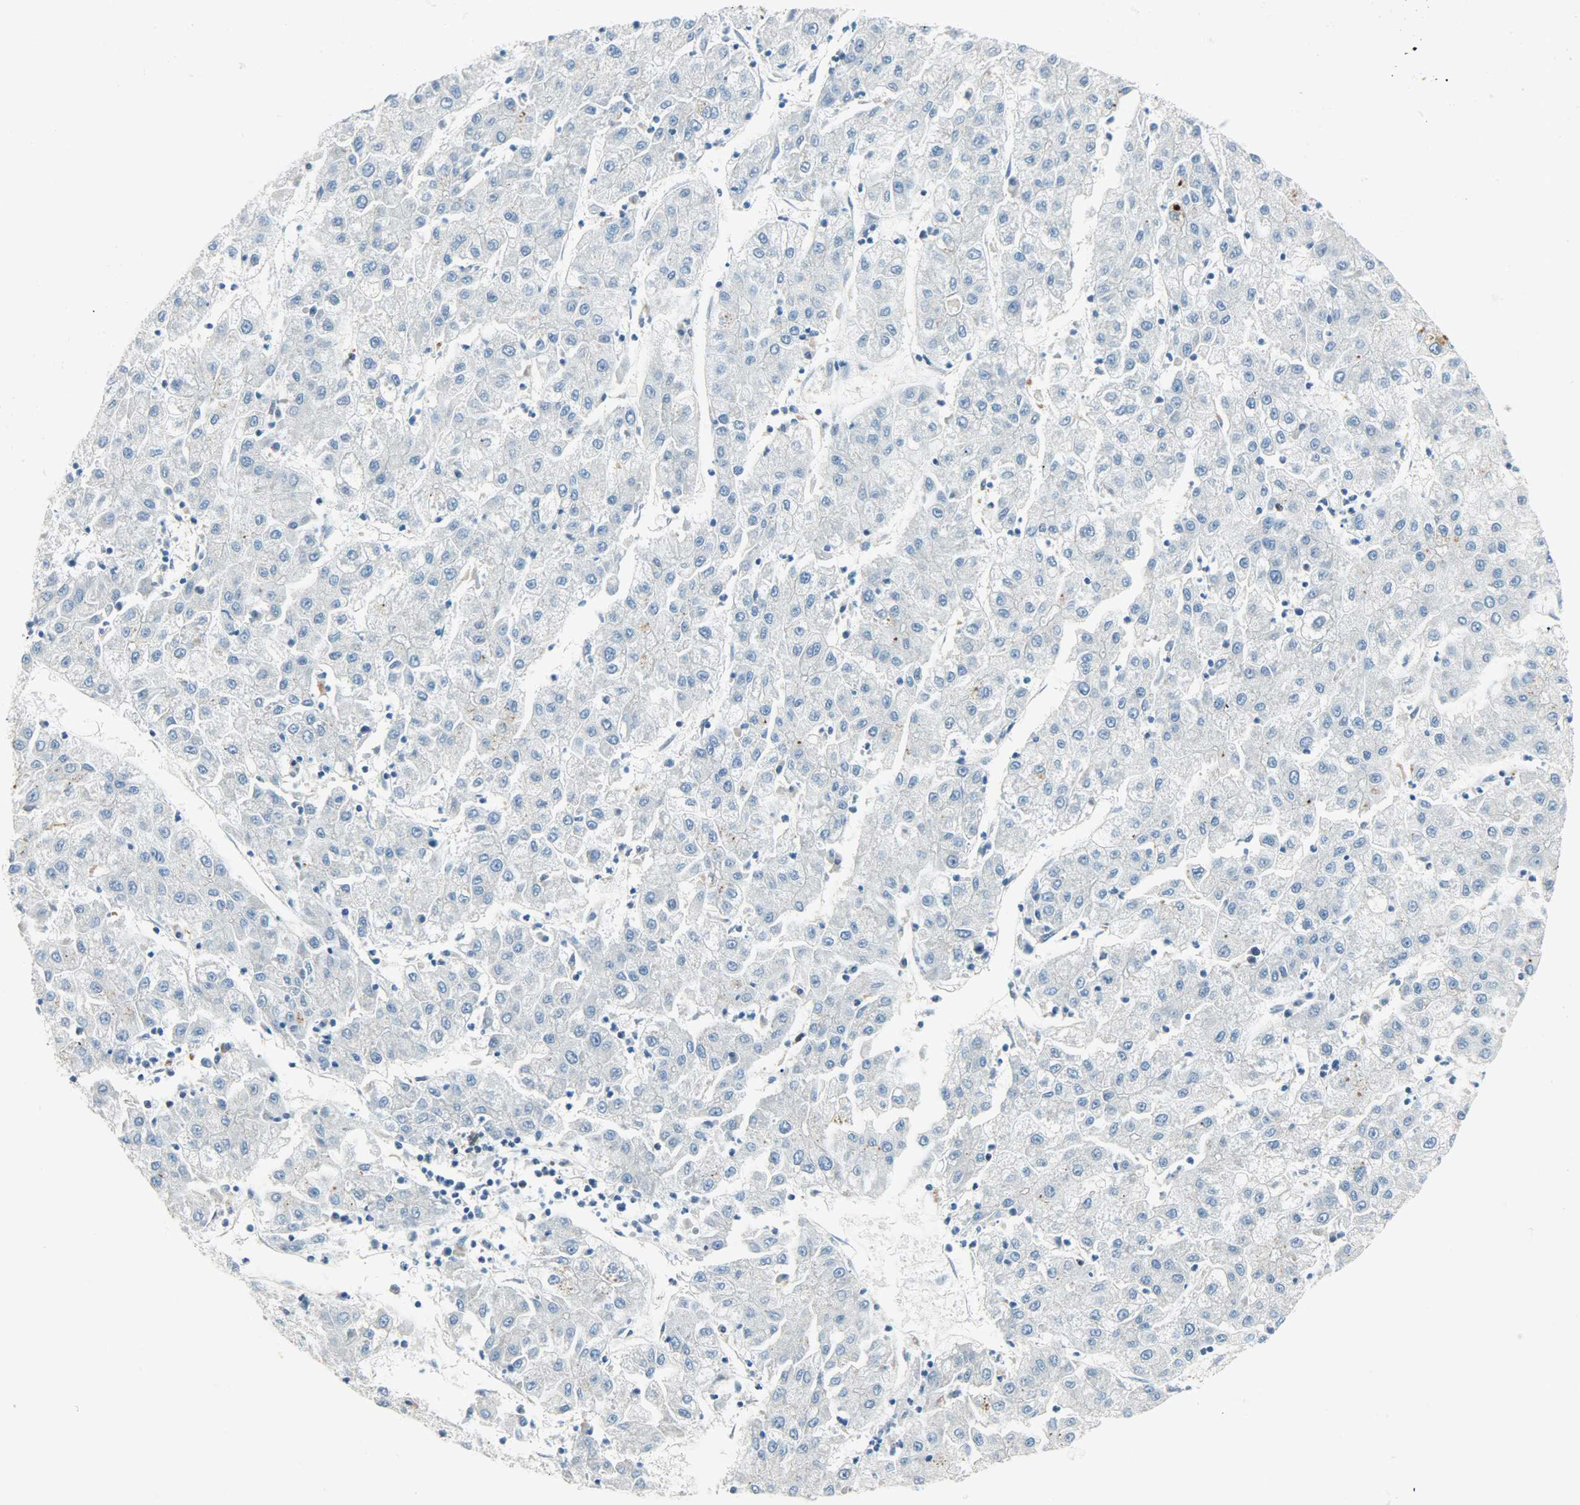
{"staining": {"intensity": "negative", "quantity": "none", "location": "none"}, "tissue": "liver cancer", "cell_type": "Tumor cells", "image_type": "cancer", "snomed": [{"axis": "morphology", "description": "Carcinoma, Hepatocellular, NOS"}, {"axis": "topography", "description": "Liver"}], "caption": "Human hepatocellular carcinoma (liver) stained for a protein using IHC displays no staining in tumor cells.", "gene": "JUNB", "patient": {"sex": "male", "age": 72}}